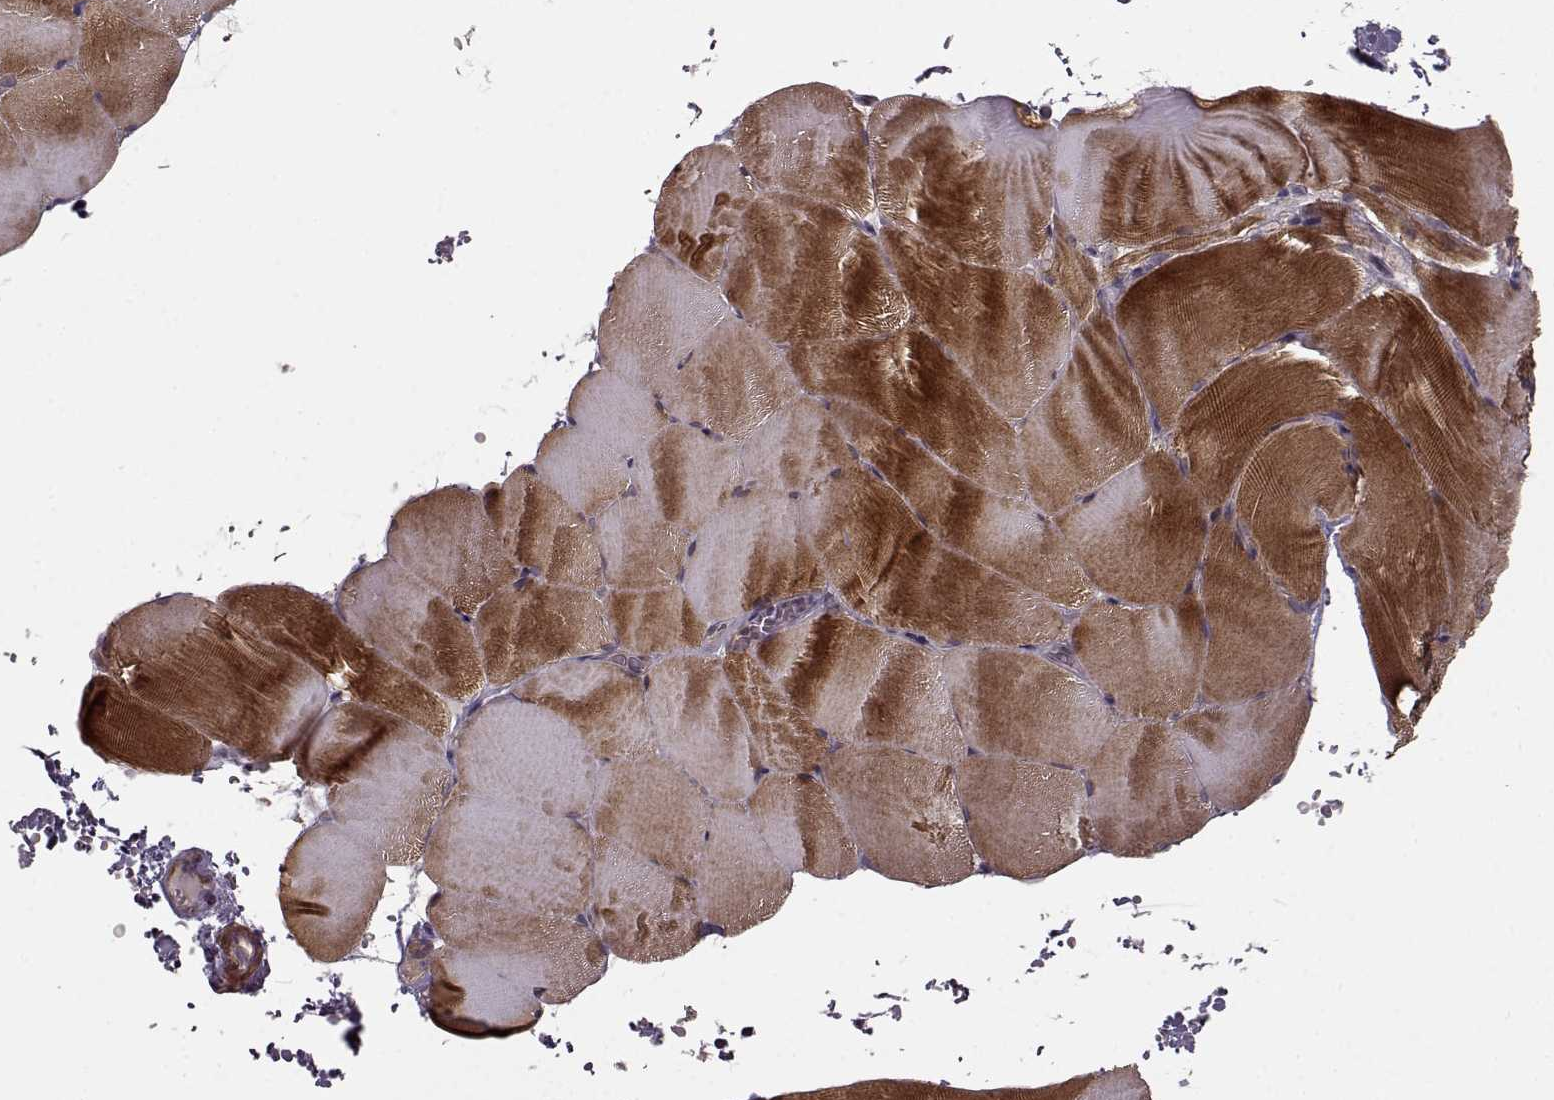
{"staining": {"intensity": "strong", "quantity": "25%-75%", "location": "cytoplasmic/membranous"}, "tissue": "skeletal muscle", "cell_type": "Myocytes", "image_type": "normal", "snomed": [{"axis": "morphology", "description": "Normal tissue, NOS"}, {"axis": "topography", "description": "Skeletal muscle"}], "caption": "Skeletal muscle stained with a brown dye exhibits strong cytoplasmic/membranous positive expression in about 25%-75% of myocytes.", "gene": "SLAIN2", "patient": {"sex": "female", "age": 37}}